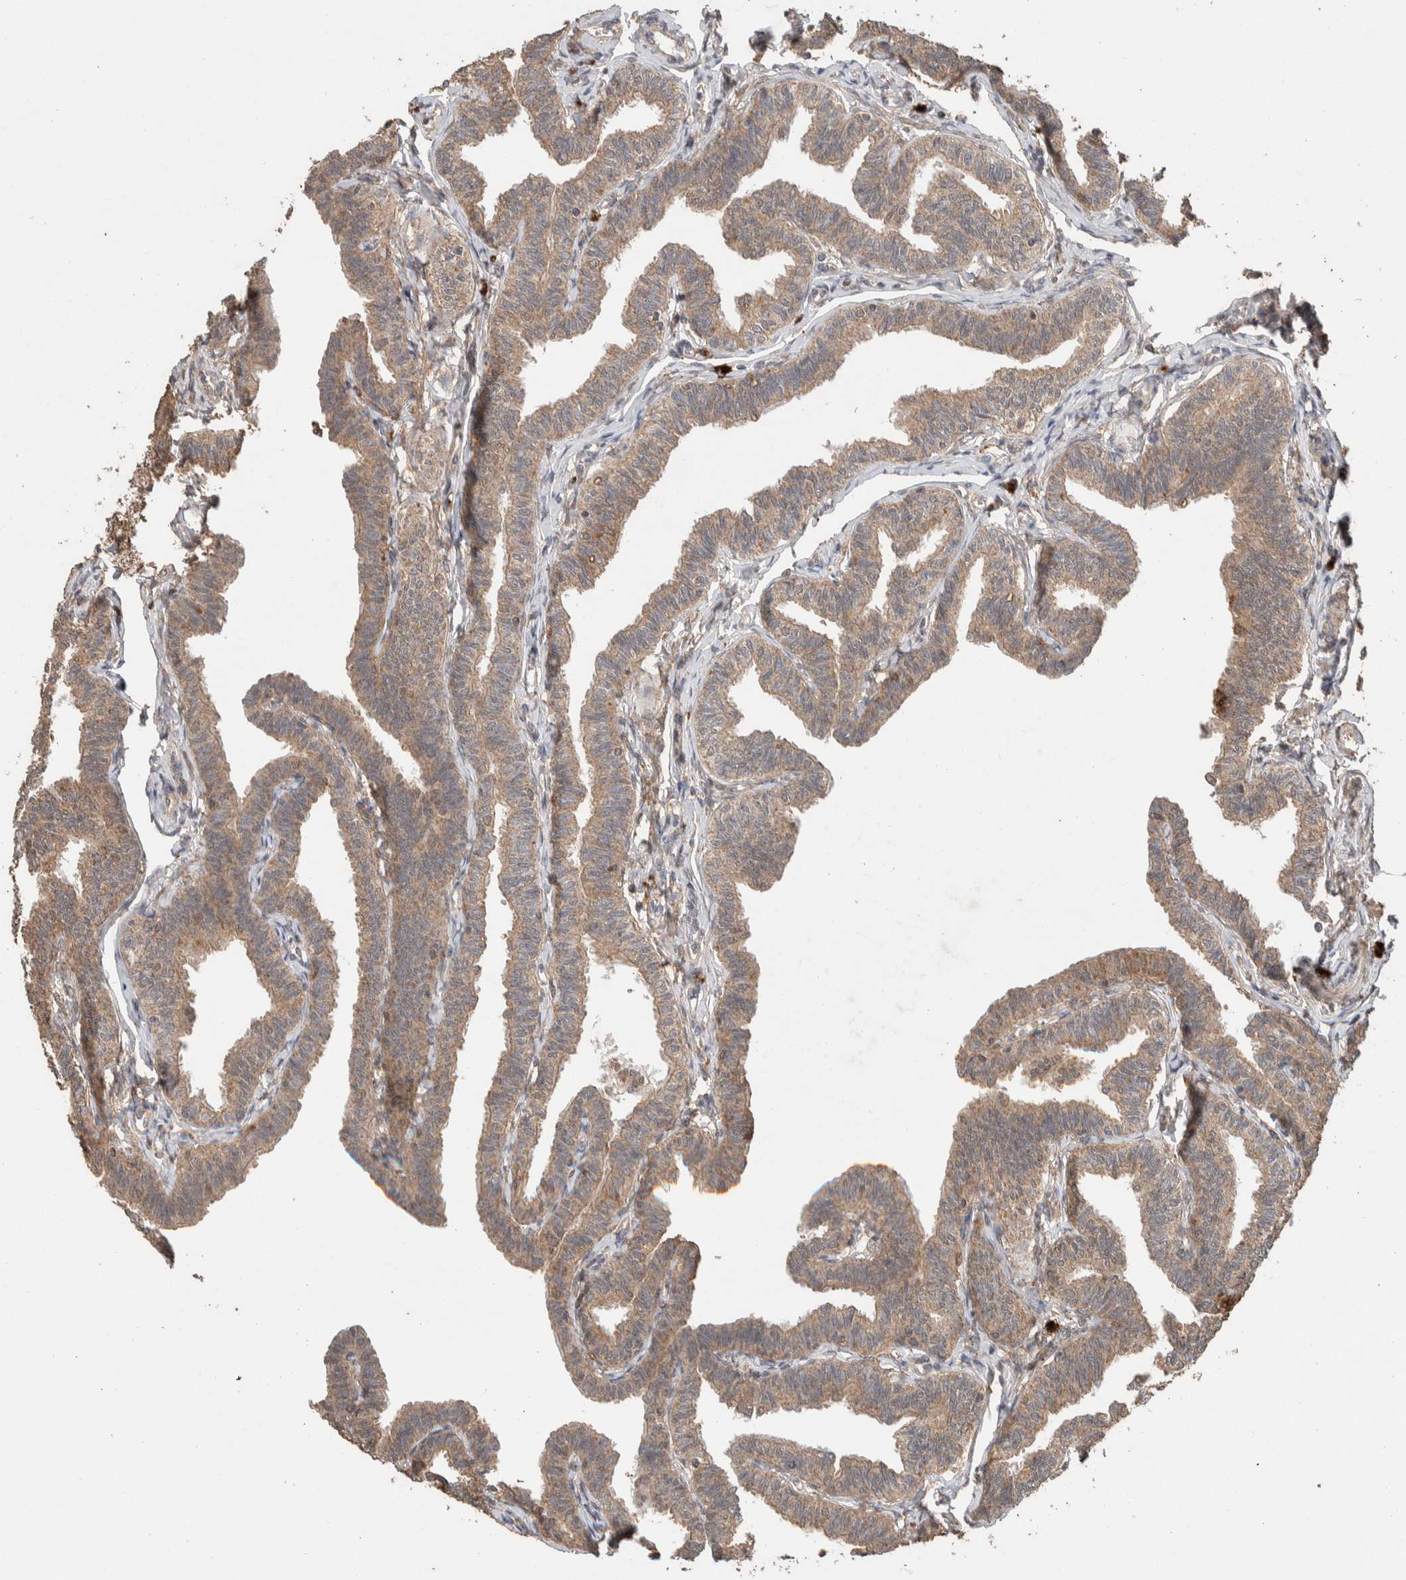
{"staining": {"intensity": "weak", "quantity": ">75%", "location": "cytoplasmic/membranous"}, "tissue": "fallopian tube", "cell_type": "Glandular cells", "image_type": "normal", "snomed": [{"axis": "morphology", "description": "Normal tissue, NOS"}, {"axis": "topography", "description": "Fallopian tube"}, {"axis": "topography", "description": "Ovary"}], "caption": "Weak cytoplasmic/membranous positivity for a protein is seen in about >75% of glandular cells of benign fallopian tube using IHC.", "gene": "KCNJ5", "patient": {"sex": "female", "age": 23}}